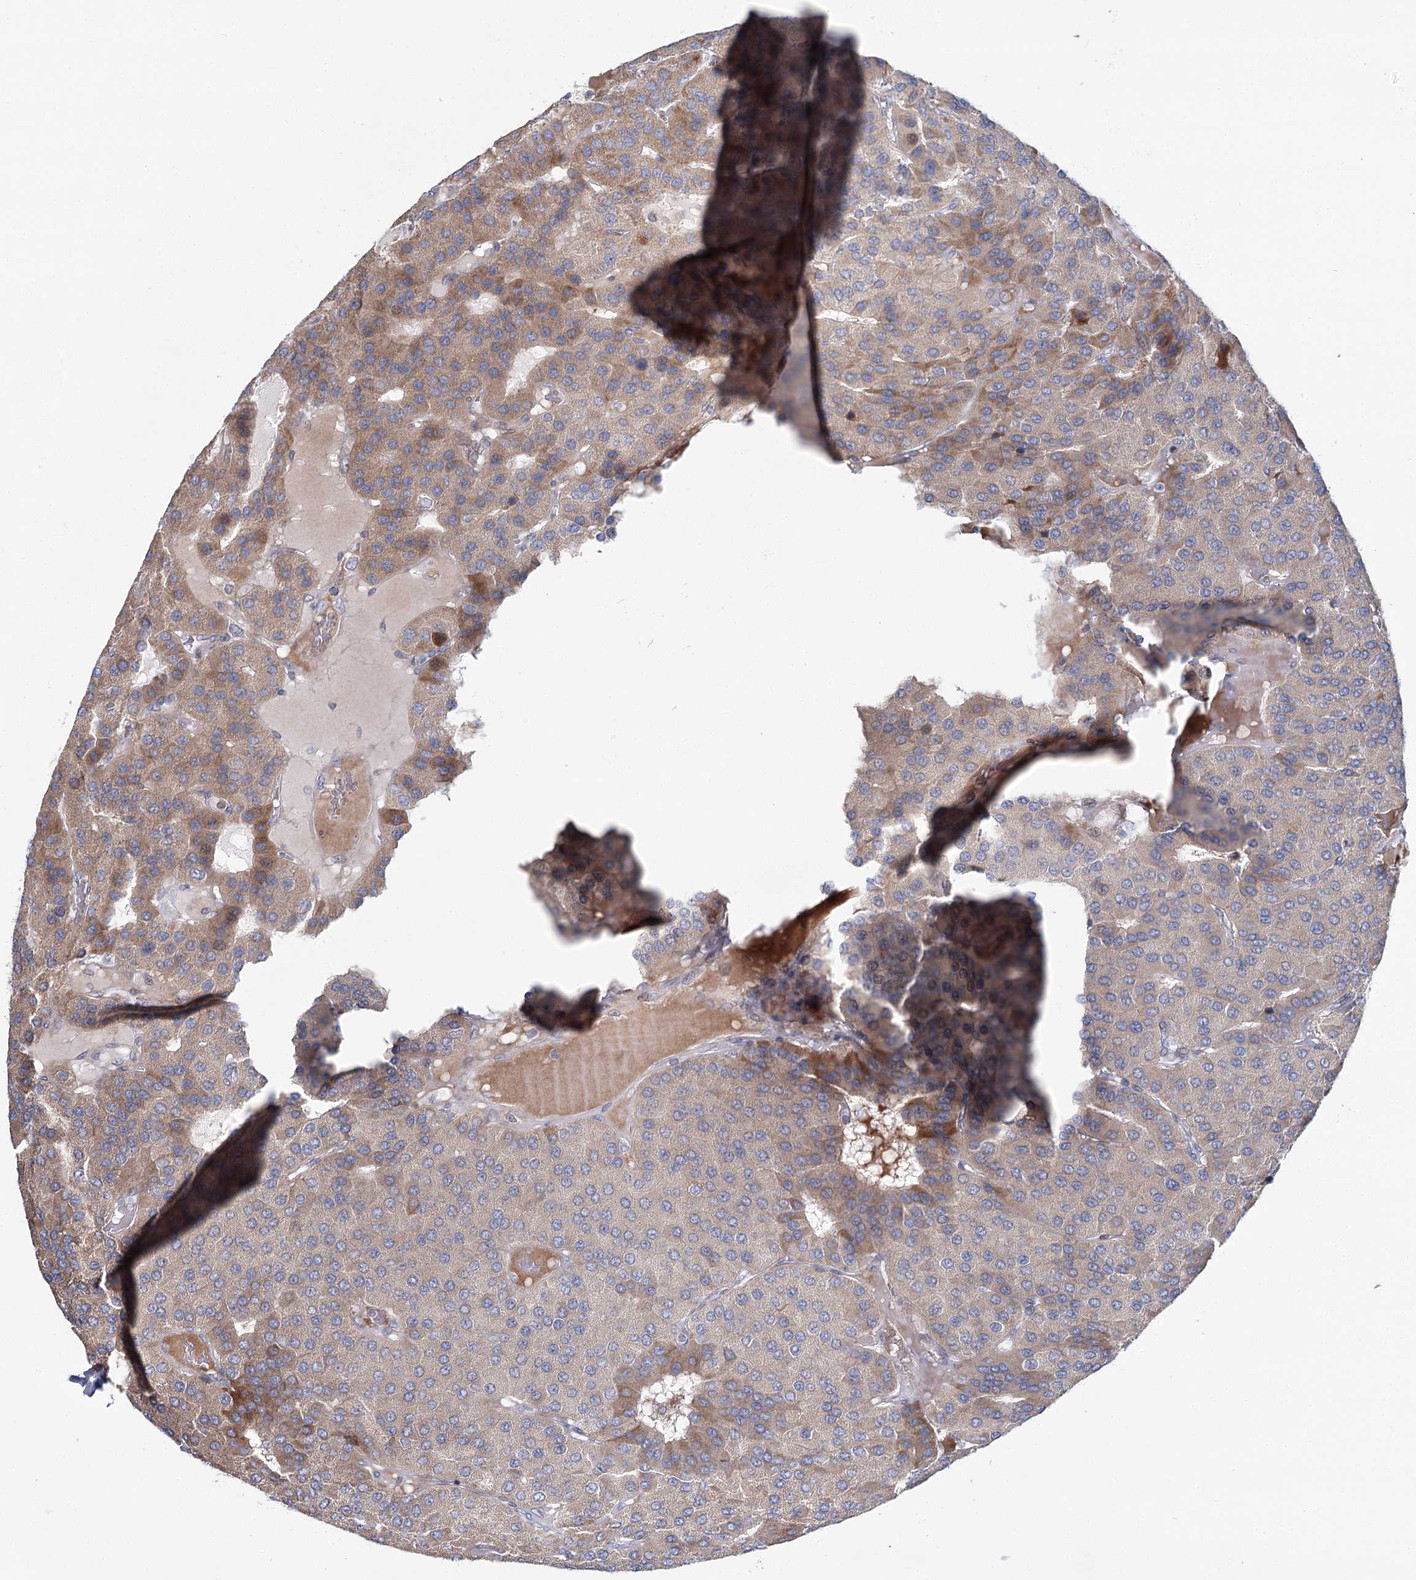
{"staining": {"intensity": "moderate", "quantity": "<25%", "location": "cytoplasmic/membranous"}, "tissue": "parathyroid gland", "cell_type": "Glandular cells", "image_type": "normal", "snomed": [{"axis": "morphology", "description": "Normal tissue, NOS"}, {"axis": "morphology", "description": "Adenoma, NOS"}, {"axis": "topography", "description": "Parathyroid gland"}], "caption": "Immunohistochemical staining of unremarkable parathyroid gland reveals low levels of moderate cytoplasmic/membranous staining in approximately <25% of glandular cells. Using DAB (3,3'-diaminobenzidine) (brown) and hematoxylin (blue) stains, captured at high magnification using brightfield microscopy.", "gene": "CPLANE1", "patient": {"sex": "female", "age": 86}}